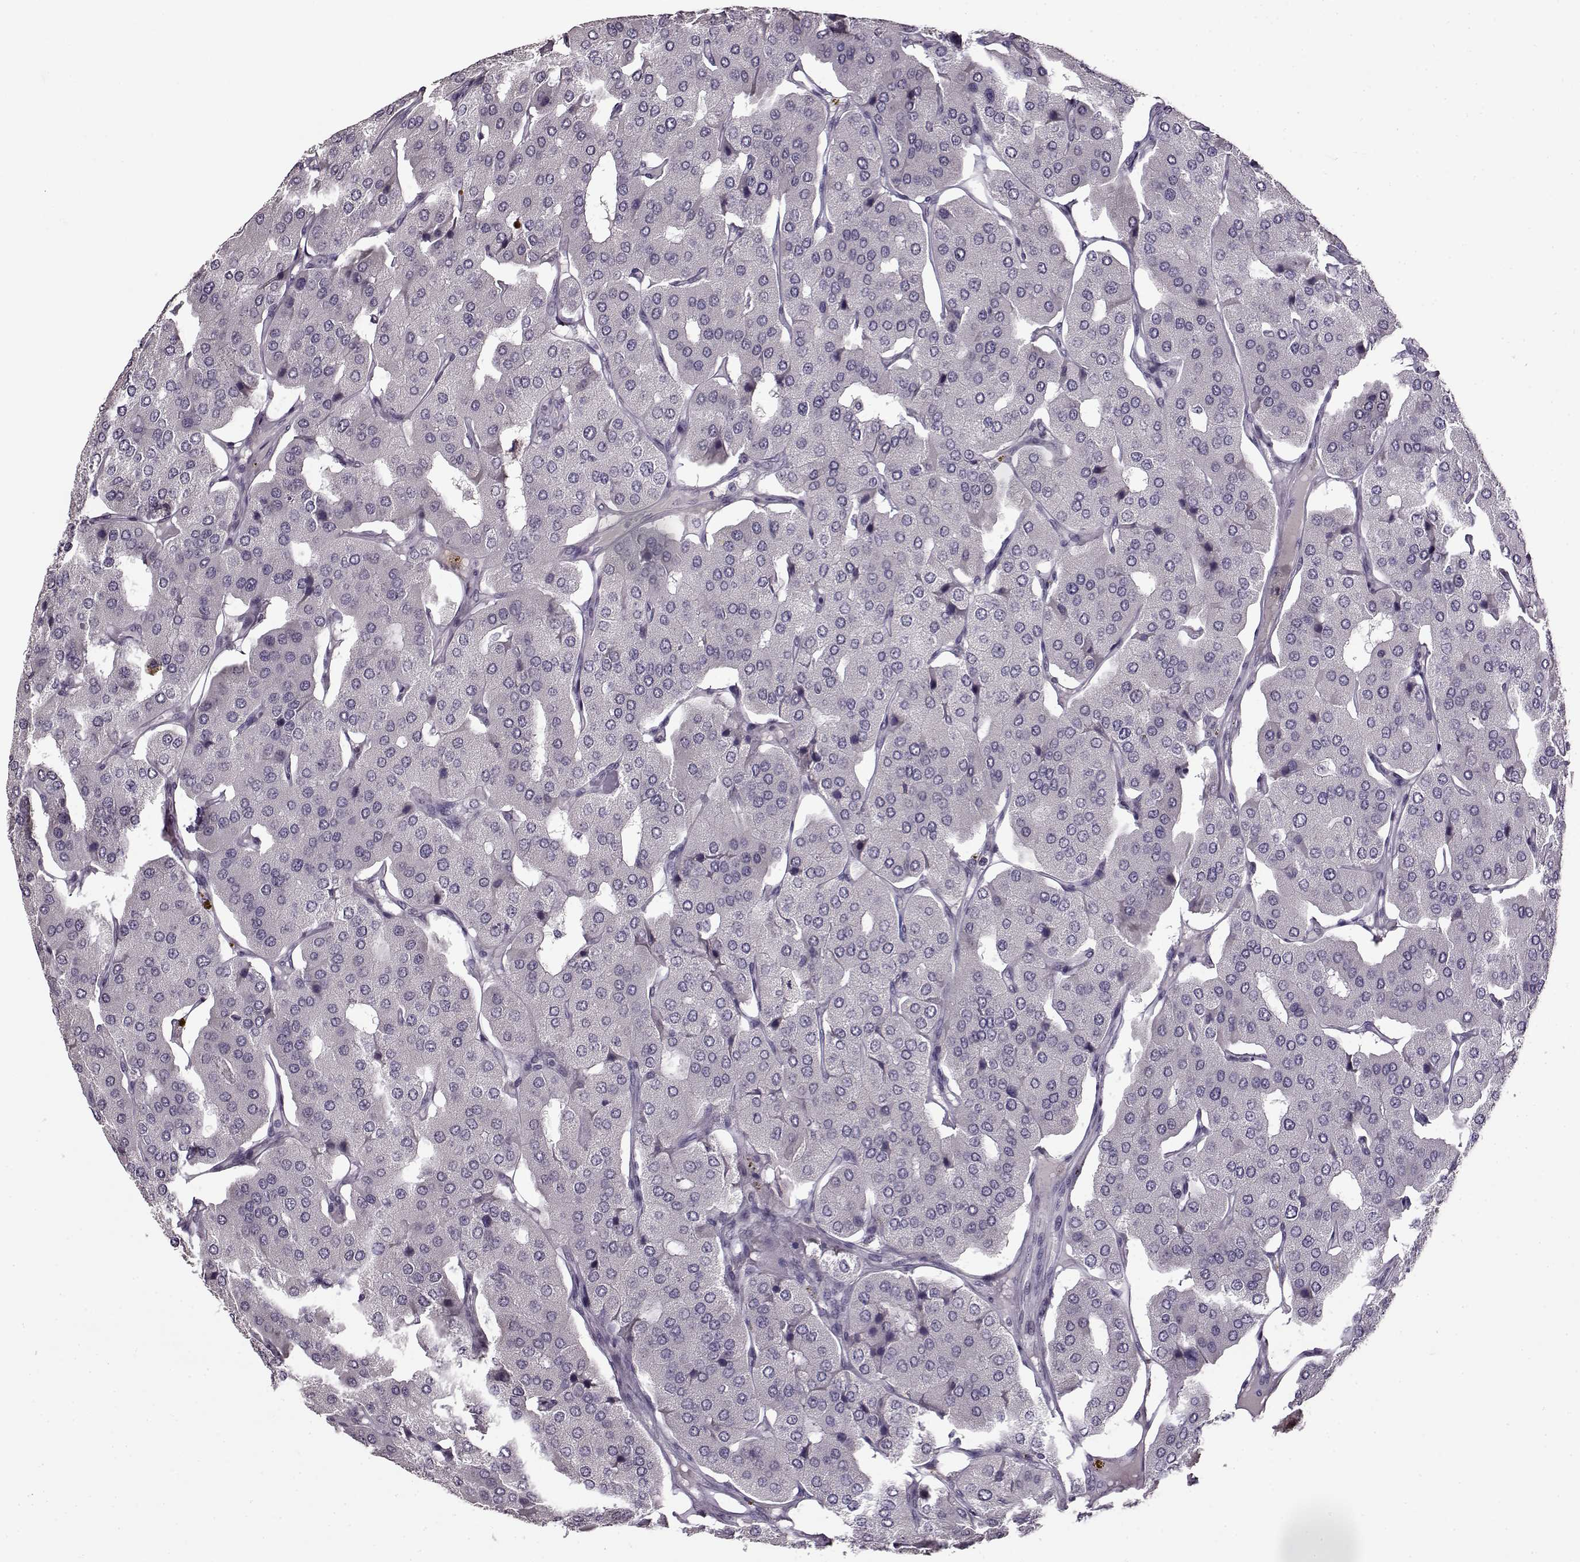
{"staining": {"intensity": "negative", "quantity": "none", "location": "none"}, "tissue": "parathyroid gland", "cell_type": "Glandular cells", "image_type": "normal", "snomed": [{"axis": "morphology", "description": "Normal tissue, NOS"}, {"axis": "morphology", "description": "Adenoma, NOS"}, {"axis": "topography", "description": "Parathyroid gland"}], "caption": "Immunohistochemistry of unremarkable human parathyroid gland displays no staining in glandular cells.", "gene": "FSHB", "patient": {"sex": "female", "age": 86}}